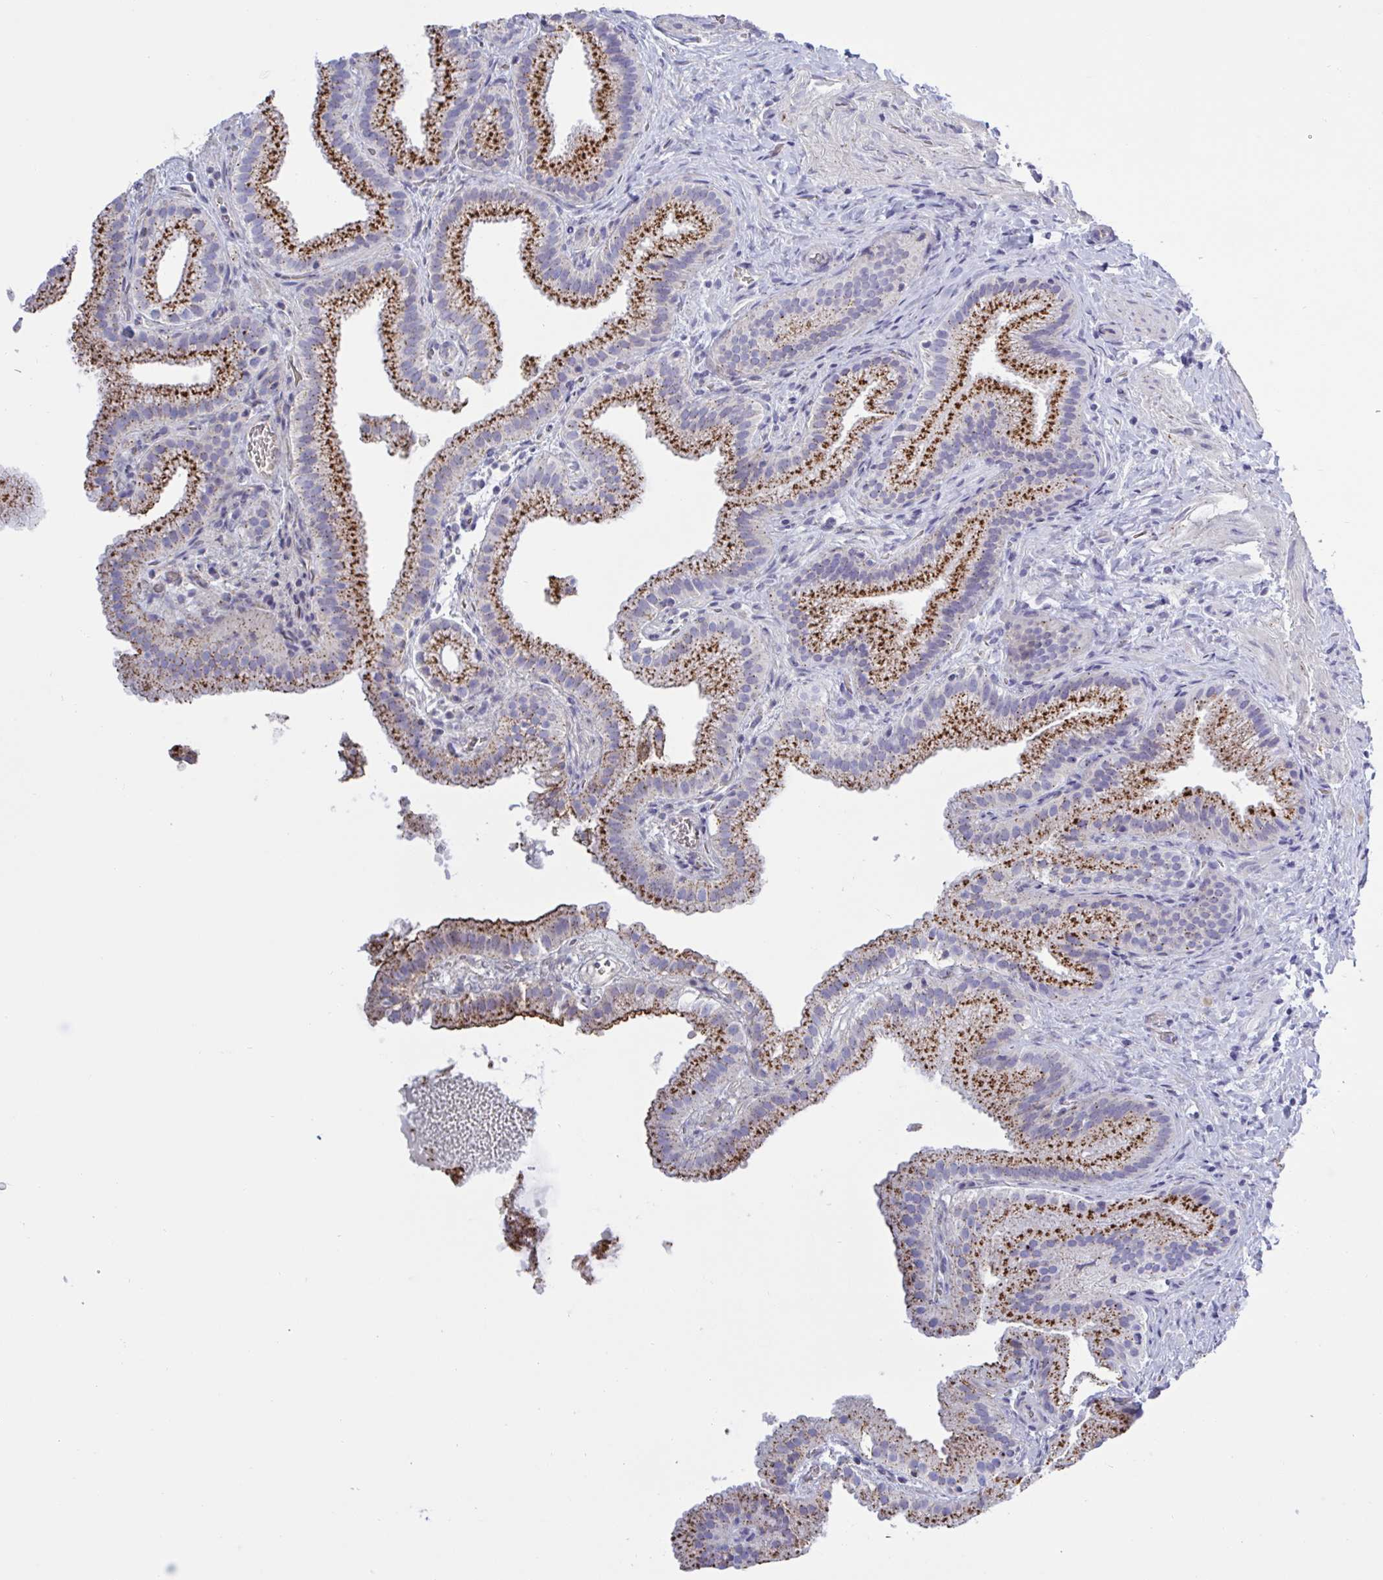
{"staining": {"intensity": "strong", "quantity": ">75%", "location": "cytoplasmic/membranous"}, "tissue": "gallbladder", "cell_type": "Glandular cells", "image_type": "normal", "snomed": [{"axis": "morphology", "description": "Normal tissue, NOS"}, {"axis": "topography", "description": "Gallbladder"}], "caption": "IHC of benign human gallbladder displays high levels of strong cytoplasmic/membranous positivity in about >75% of glandular cells.", "gene": "CHMP5", "patient": {"sex": "female", "age": 63}}